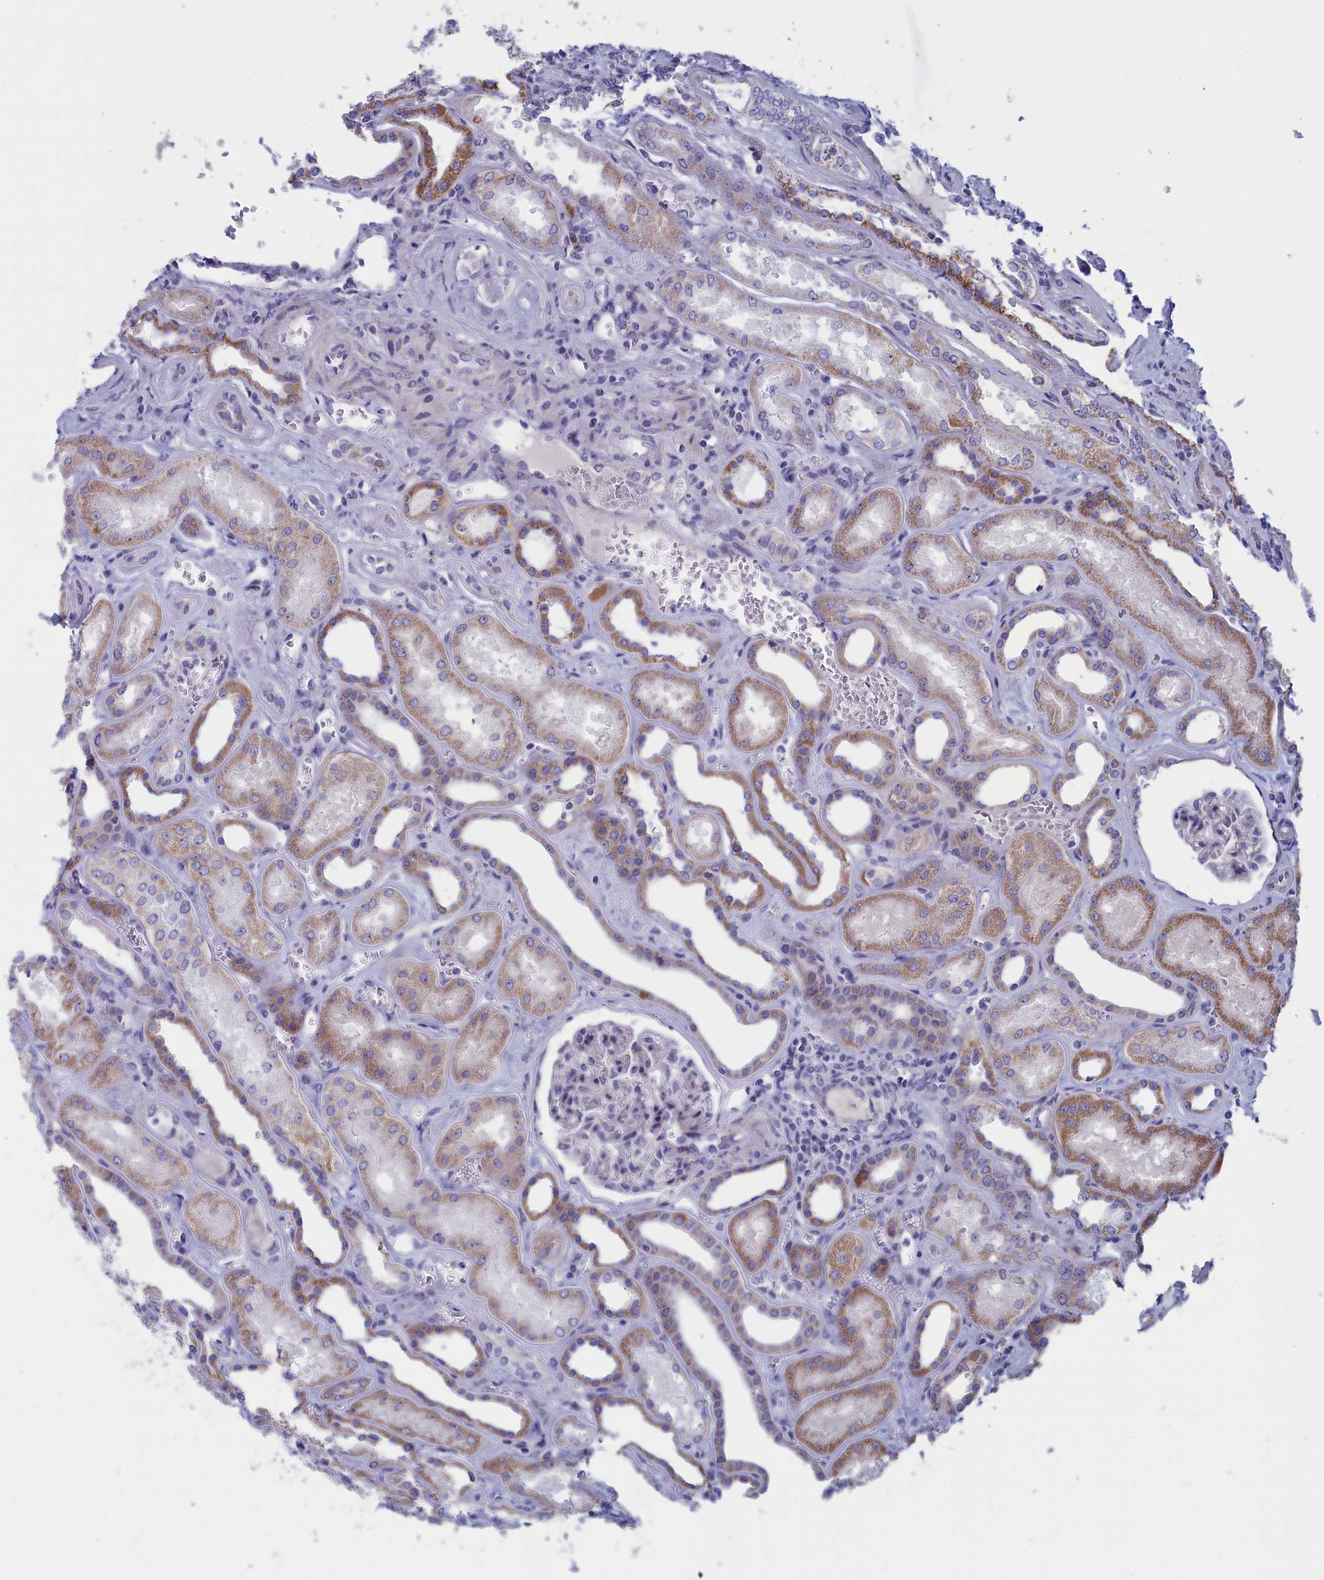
{"staining": {"intensity": "negative", "quantity": "none", "location": "none"}, "tissue": "kidney", "cell_type": "Cells in glomeruli", "image_type": "normal", "snomed": [{"axis": "morphology", "description": "Normal tissue, NOS"}, {"axis": "morphology", "description": "Adenocarcinoma, NOS"}, {"axis": "topography", "description": "Kidney"}], "caption": "The immunohistochemistry image has no significant staining in cells in glomeruli of kidney. The staining is performed using DAB (3,3'-diaminobenzidine) brown chromogen with nuclei counter-stained in using hematoxylin.", "gene": "NIBAN3", "patient": {"sex": "female", "age": 68}}